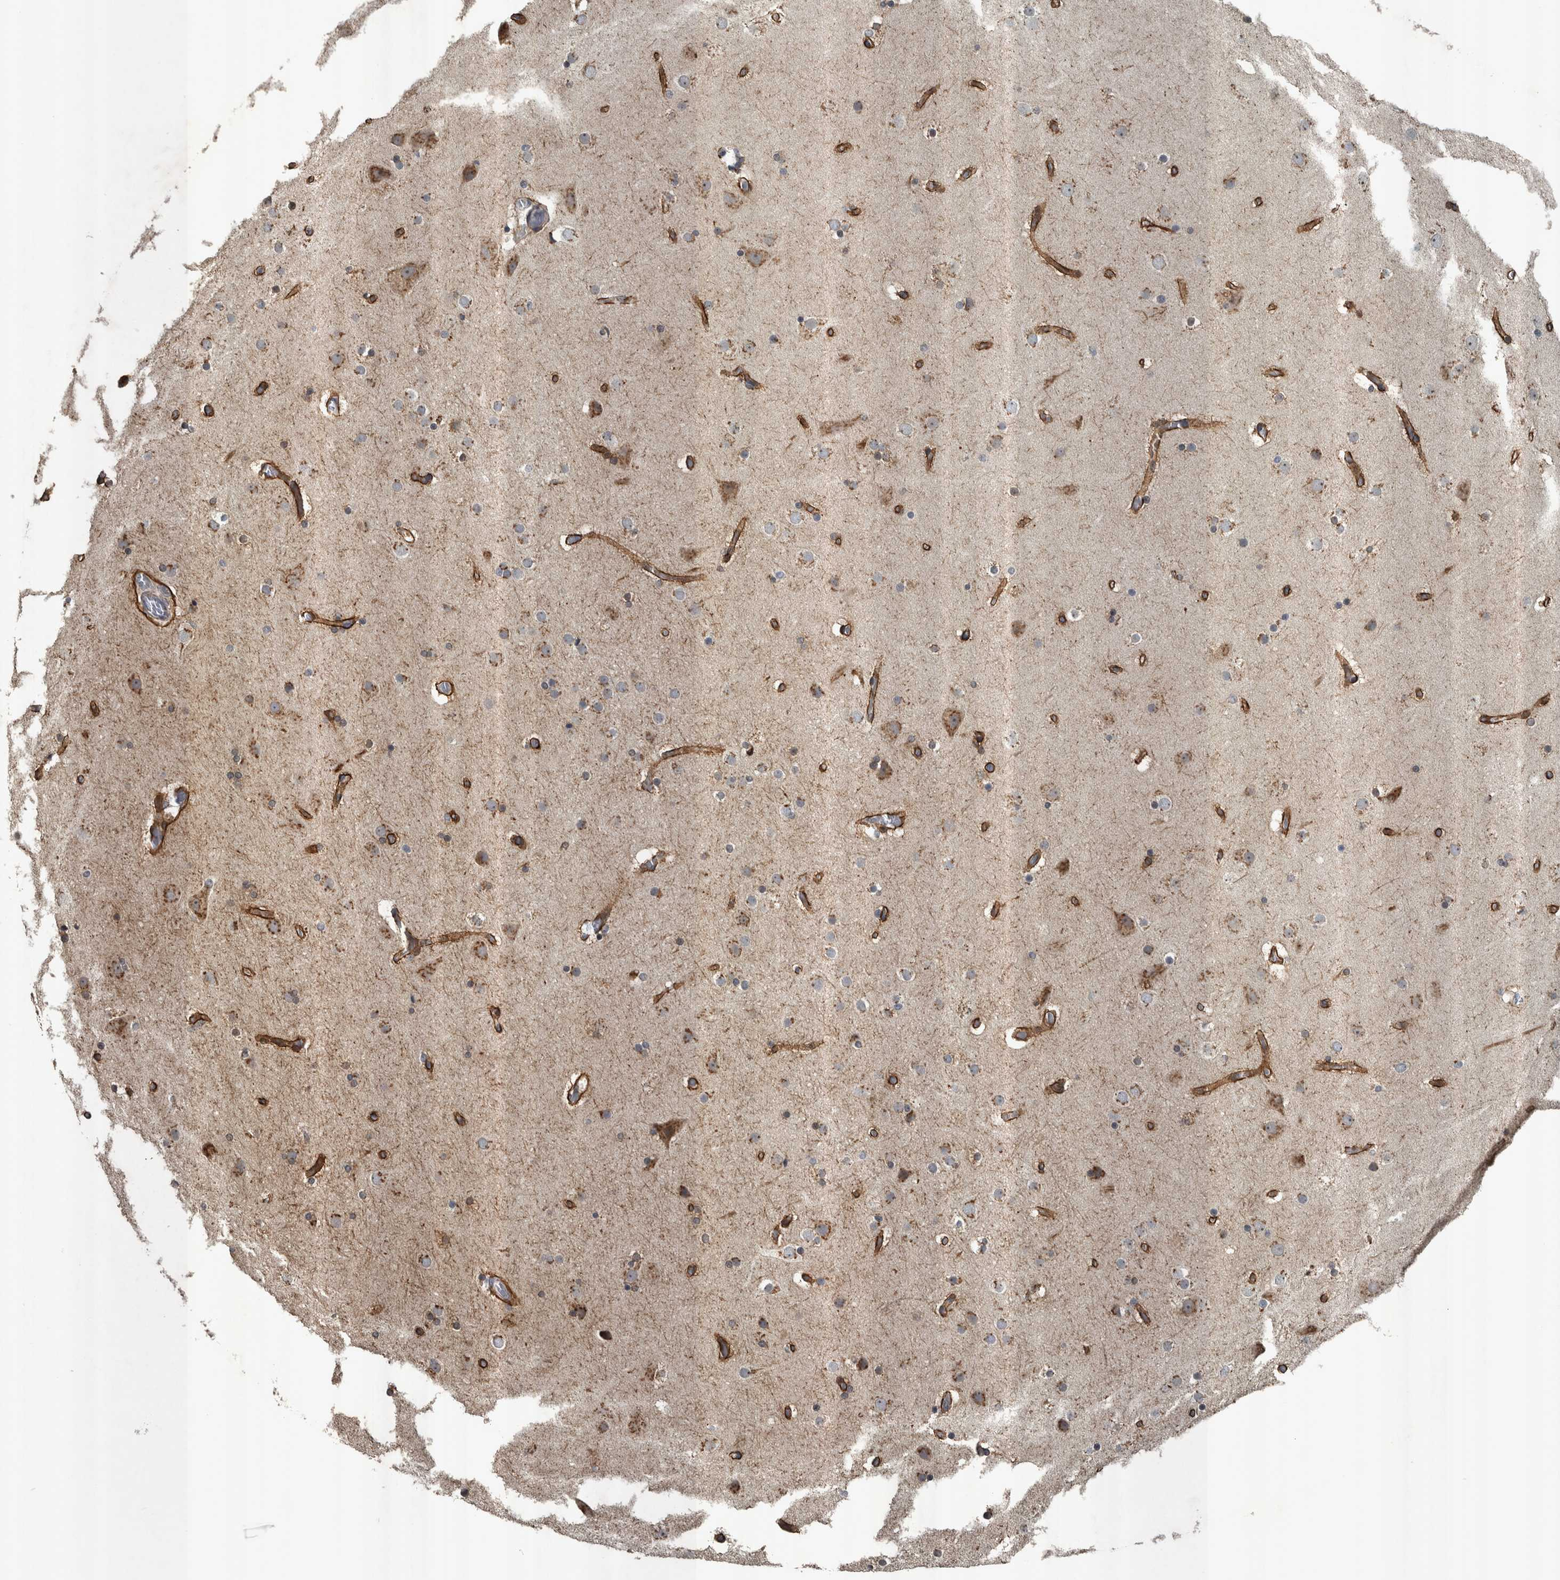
{"staining": {"intensity": "strong", "quantity": ">75%", "location": "cytoplasmic/membranous"}, "tissue": "cerebral cortex", "cell_type": "Endothelial cells", "image_type": "normal", "snomed": [{"axis": "morphology", "description": "Normal tissue, NOS"}, {"axis": "topography", "description": "Cerebral cortex"}], "caption": "Immunohistochemistry (IHC) (DAB (3,3'-diaminobenzidine)) staining of benign cerebral cortex demonstrates strong cytoplasmic/membranous protein positivity in about >75% of endothelial cells.", "gene": "ZNF345", "patient": {"sex": "male", "age": 57}}